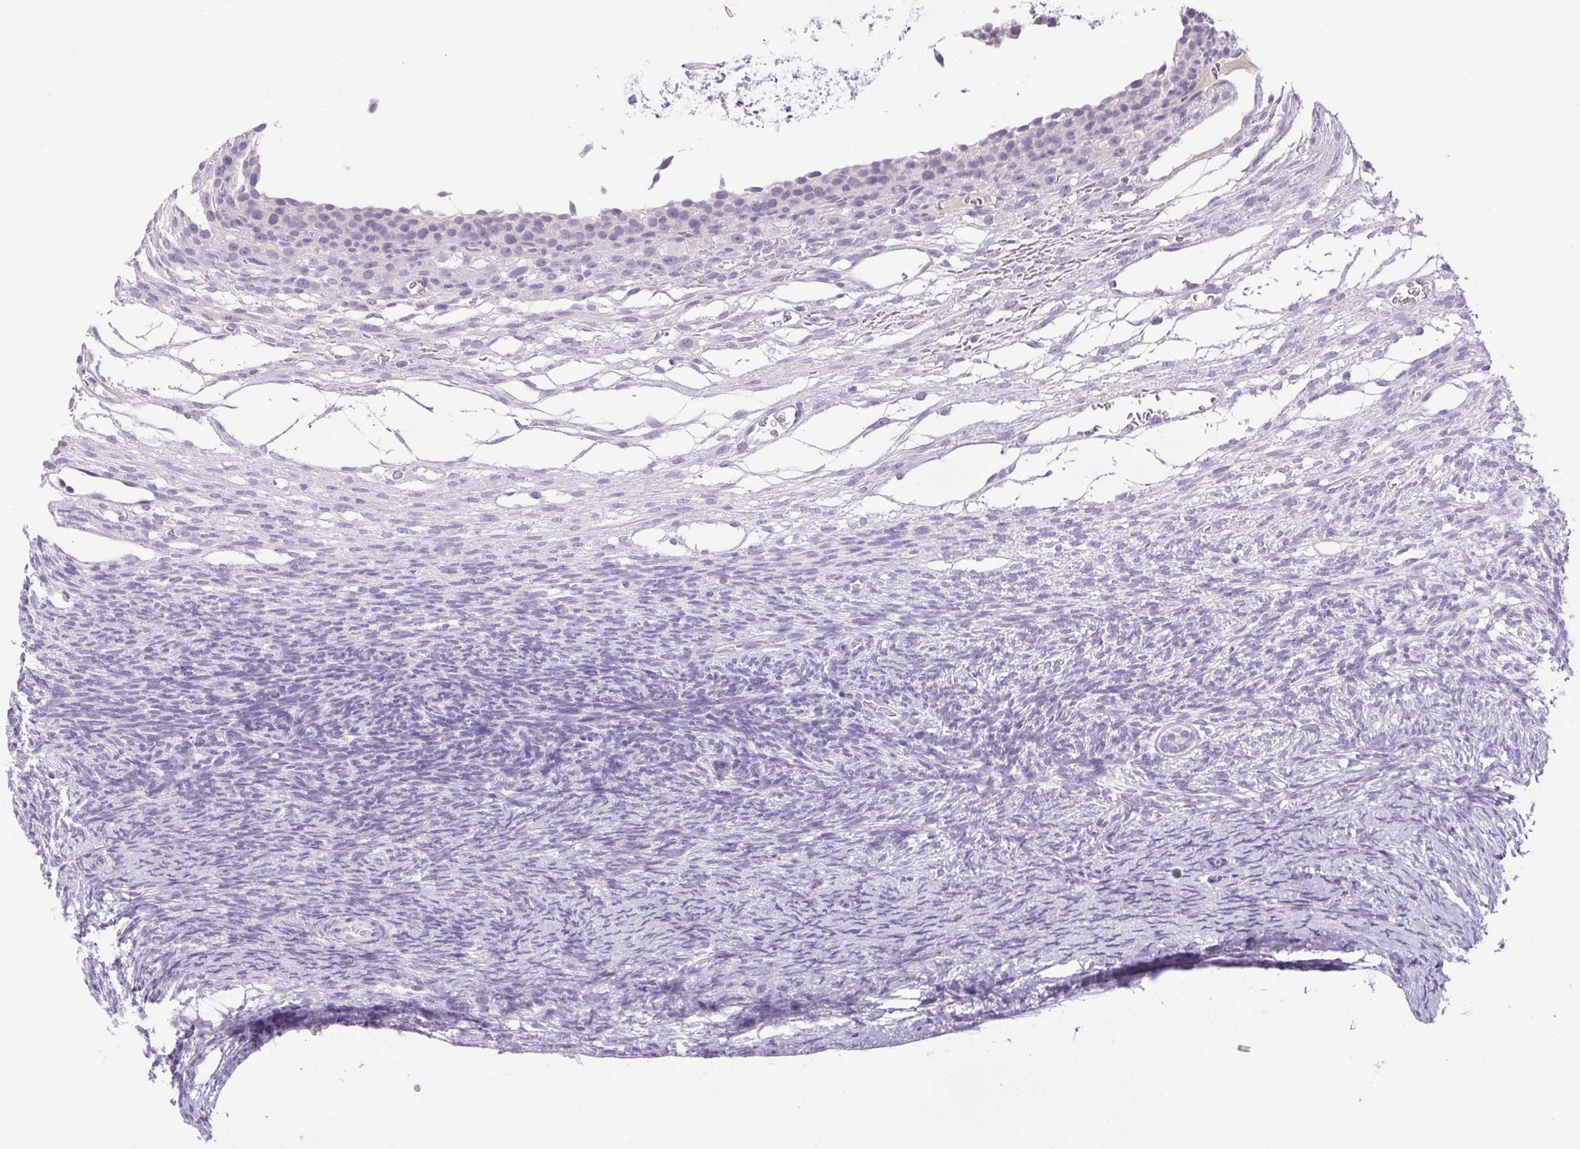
{"staining": {"intensity": "negative", "quantity": "none", "location": "none"}, "tissue": "ovary", "cell_type": "Follicle cells", "image_type": "normal", "snomed": [{"axis": "morphology", "description": "Normal tissue, NOS"}, {"axis": "topography", "description": "Ovary"}], "caption": "Immunohistochemistry of benign ovary displays no expression in follicle cells. The staining was performed using DAB (3,3'-diaminobenzidine) to visualize the protein expression in brown, while the nuclei were stained in blue with hematoxylin (Magnification: 20x).", "gene": "PAPPA2", "patient": {"sex": "female", "age": 34}}